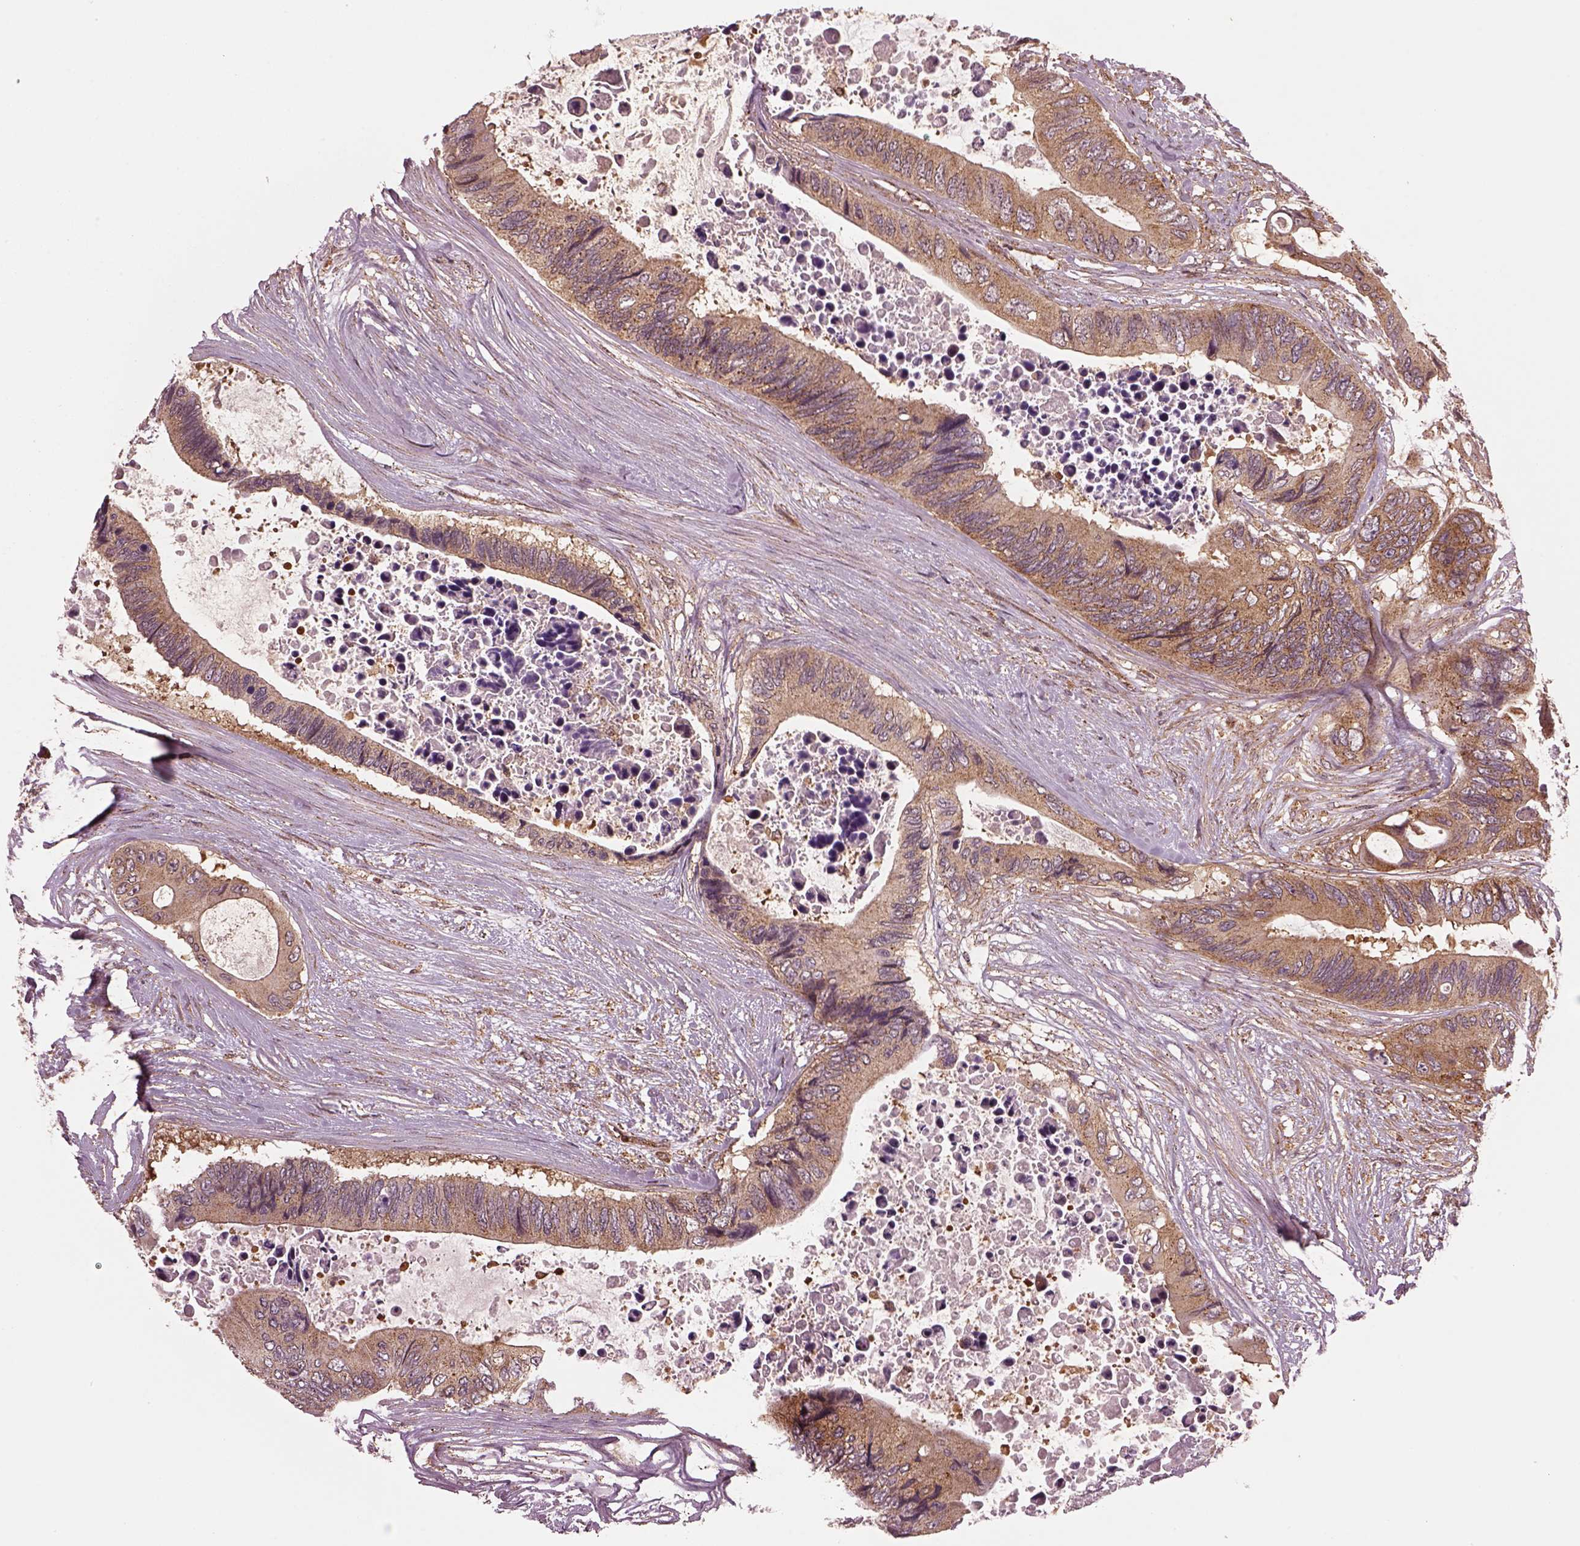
{"staining": {"intensity": "moderate", "quantity": "25%-75%", "location": "cytoplasmic/membranous"}, "tissue": "colorectal cancer", "cell_type": "Tumor cells", "image_type": "cancer", "snomed": [{"axis": "morphology", "description": "Adenocarcinoma, NOS"}, {"axis": "topography", "description": "Rectum"}], "caption": "Protein analysis of colorectal cancer tissue reveals moderate cytoplasmic/membranous positivity in about 25%-75% of tumor cells.", "gene": "WASHC2A", "patient": {"sex": "male", "age": 63}}